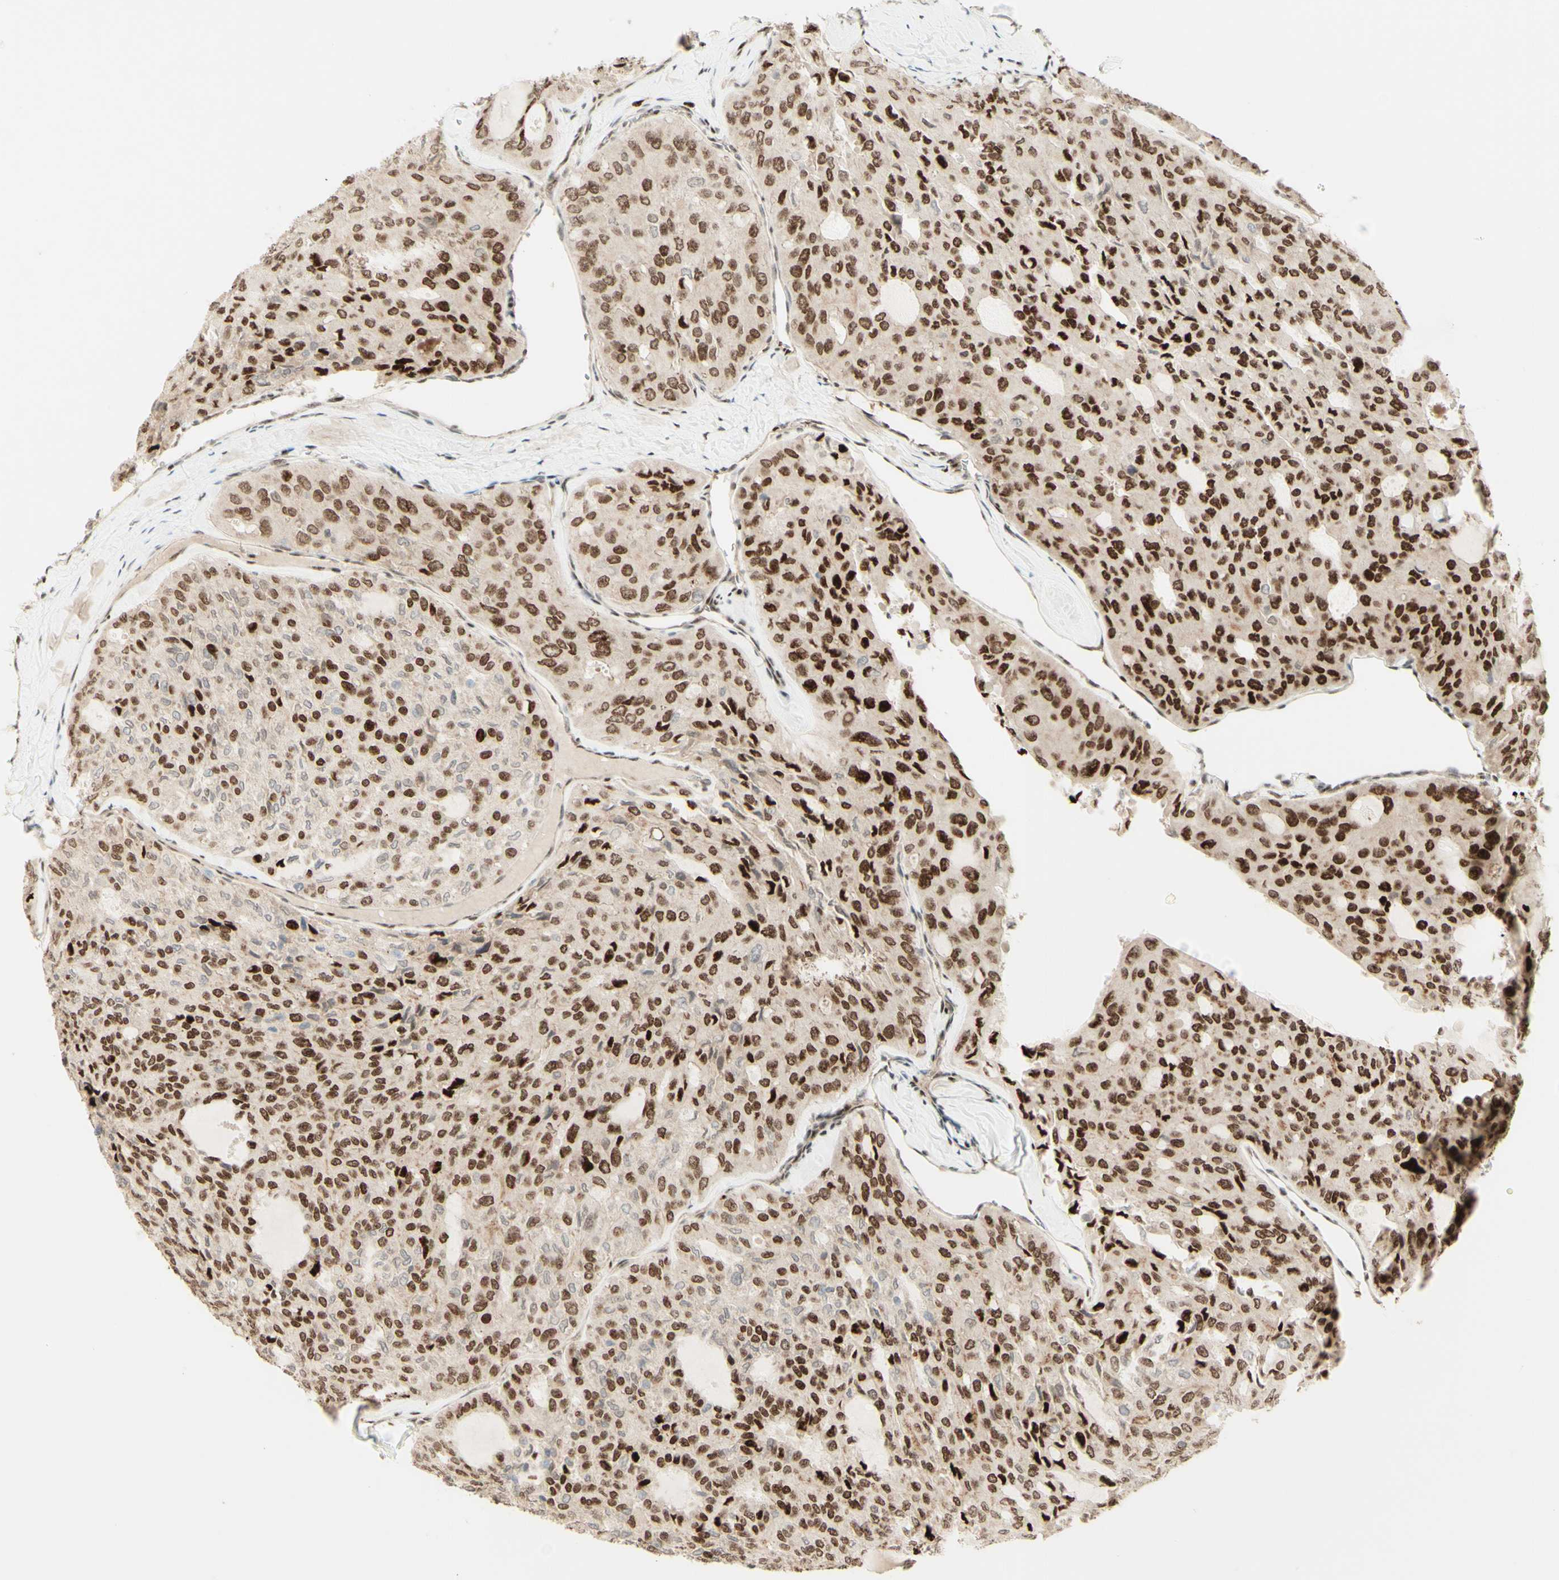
{"staining": {"intensity": "moderate", "quantity": ">75%", "location": "cytoplasmic/membranous,nuclear"}, "tissue": "thyroid cancer", "cell_type": "Tumor cells", "image_type": "cancer", "snomed": [{"axis": "morphology", "description": "Follicular adenoma carcinoma, NOS"}, {"axis": "topography", "description": "Thyroid gland"}], "caption": "High-power microscopy captured an immunohistochemistry (IHC) histopathology image of follicular adenoma carcinoma (thyroid), revealing moderate cytoplasmic/membranous and nuclear positivity in about >75% of tumor cells.", "gene": "CDKL5", "patient": {"sex": "male", "age": 75}}